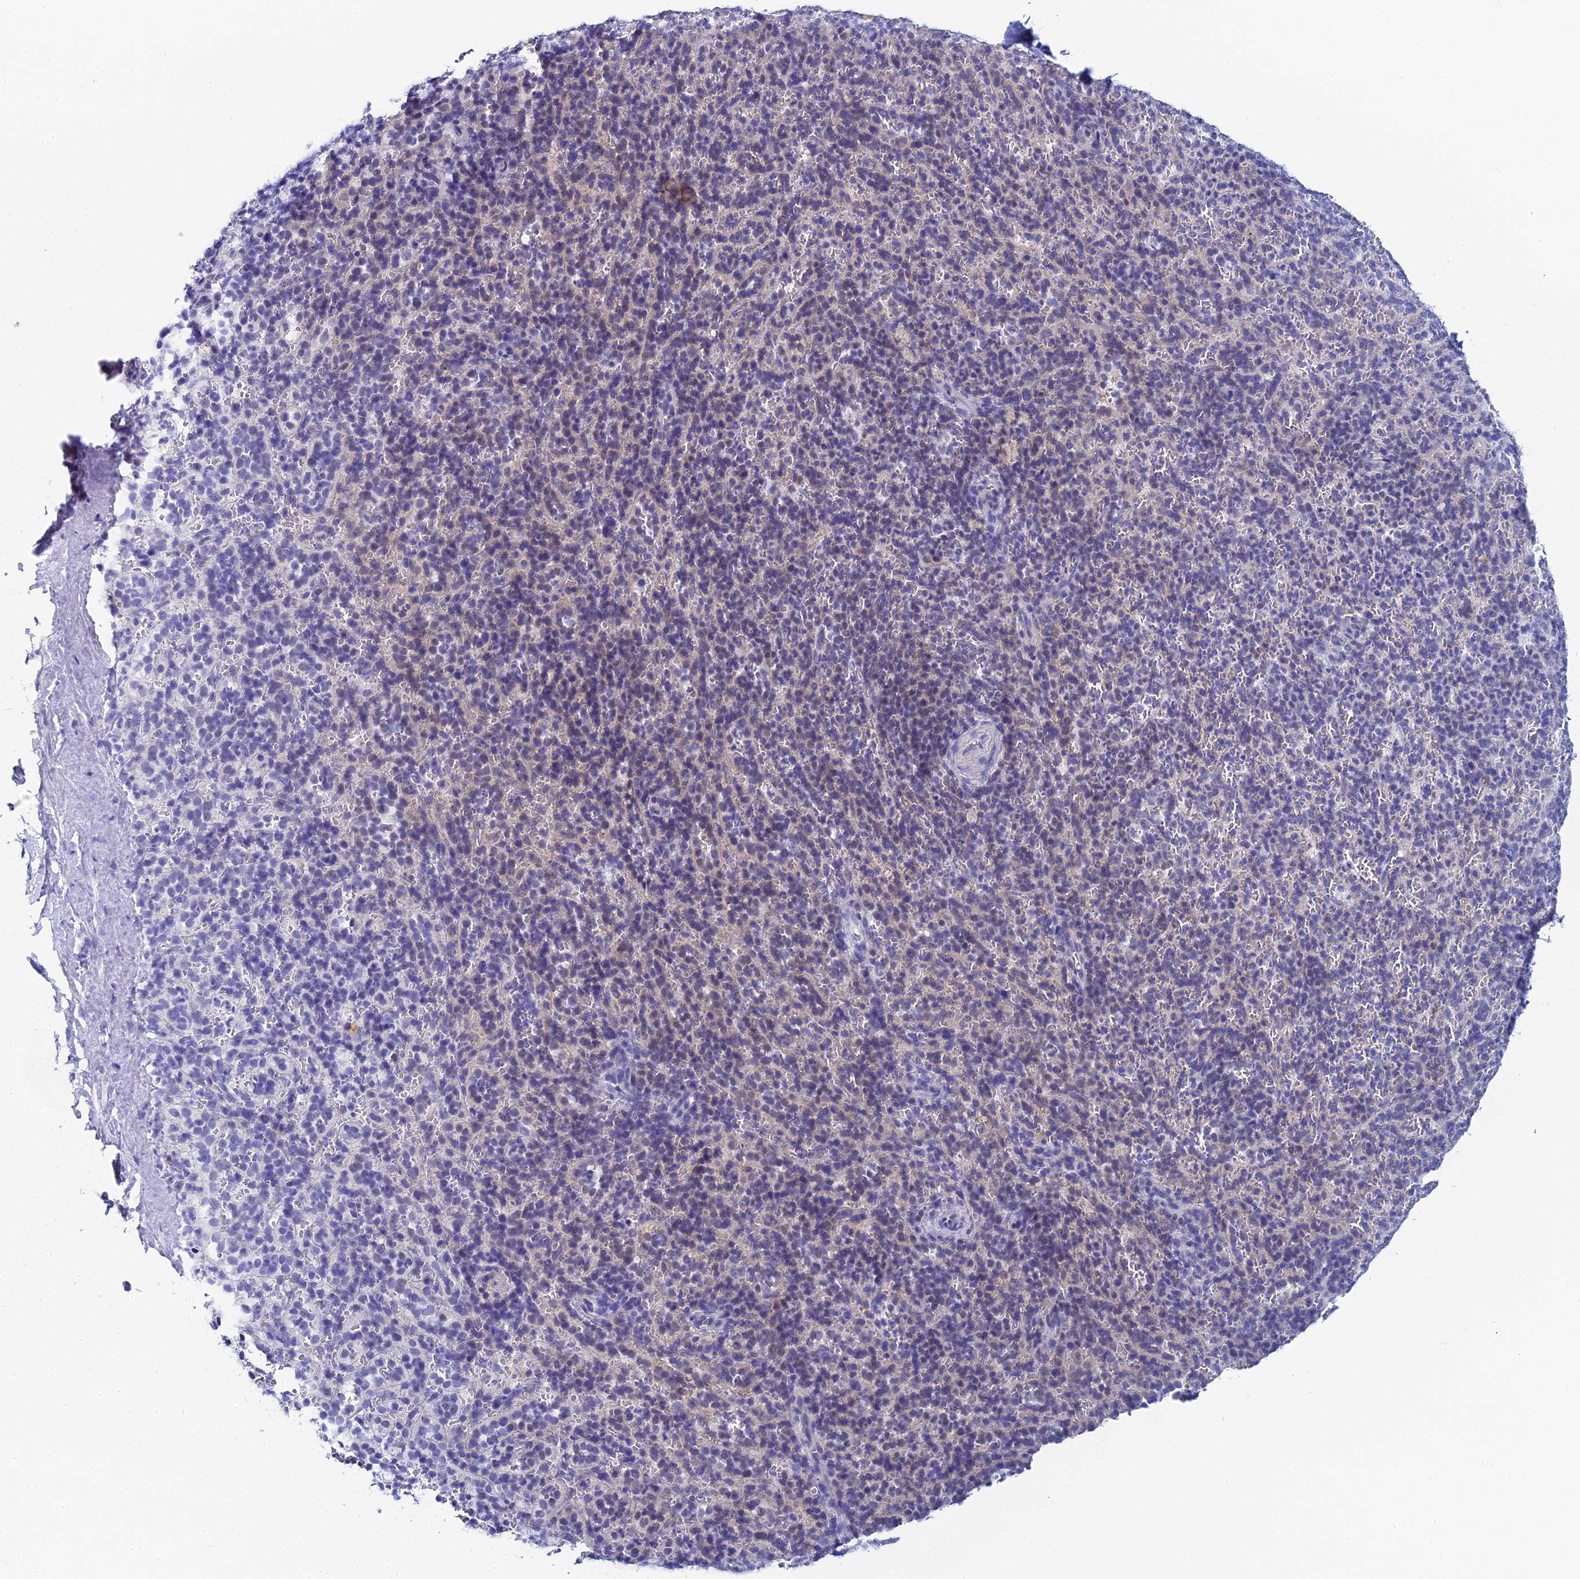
{"staining": {"intensity": "negative", "quantity": "none", "location": "none"}, "tissue": "spleen", "cell_type": "Cells in red pulp", "image_type": "normal", "snomed": [{"axis": "morphology", "description": "Normal tissue, NOS"}, {"axis": "topography", "description": "Spleen"}], "caption": "This photomicrograph is of unremarkable spleen stained with immunohistochemistry (IHC) to label a protein in brown with the nuclei are counter-stained blue. There is no positivity in cells in red pulp. (DAB IHC with hematoxylin counter stain).", "gene": "OCM2", "patient": {"sex": "female", "age": 21}}